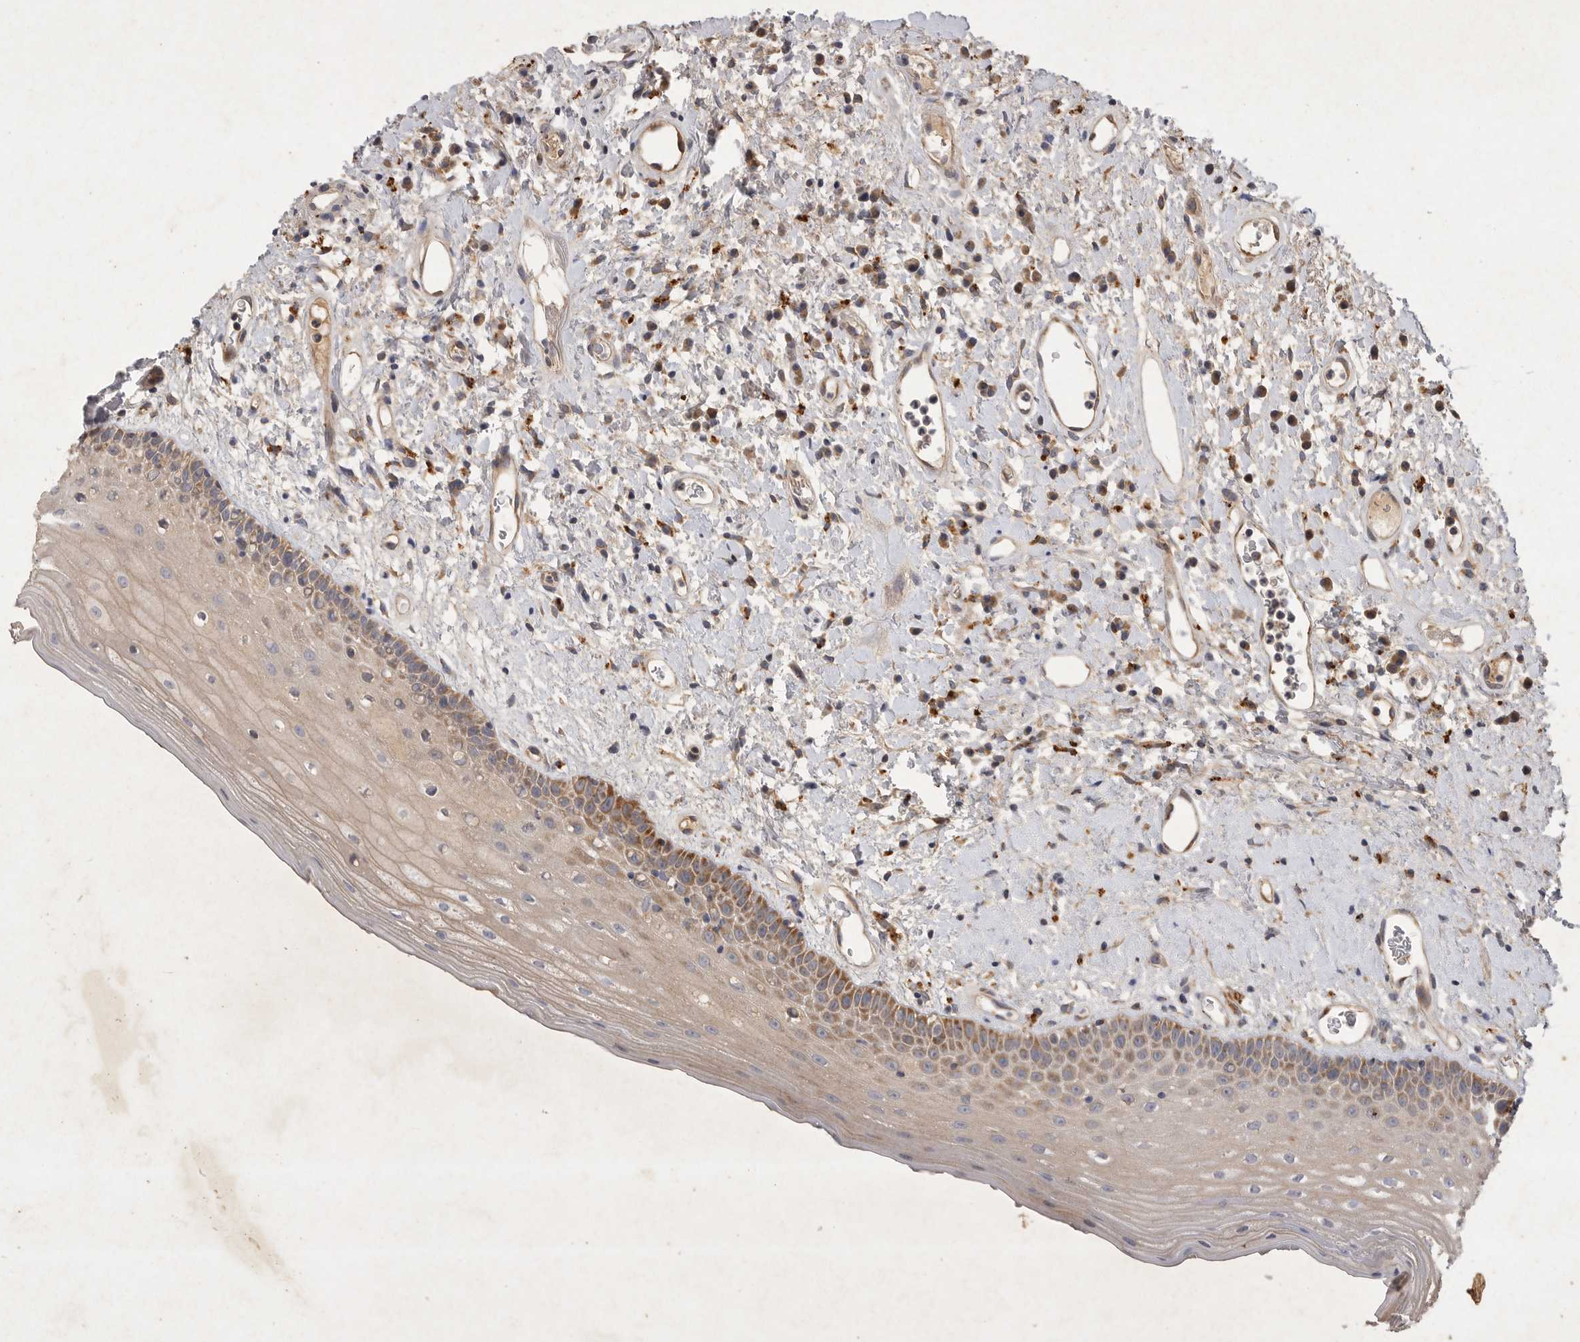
{"staining": {"intensity": "moderate", "quantity": ">75%", "location": "cytoplasmic/membranous"}, "tissue": "oral mucosa", "cell_type": "Squamous epithelial cells", "image_type": "normal", "snomed": [{"axis": "morphology", "description": "Normal tissue, NOS"}, {"axis": "topography", "description": "Oral tissue"}], "caption": "High-magnification brightfield microscopy of unremarkable oral mucosa stained with DAB (brown) and counterstained with hematoxylin (blue). squamous epithelial cells exhibit moderate cytoplasmic/membranous expression is present in about>75% of cells.", "gene": "MRPL41", "patient": {"sex": "female", "age": 76}}